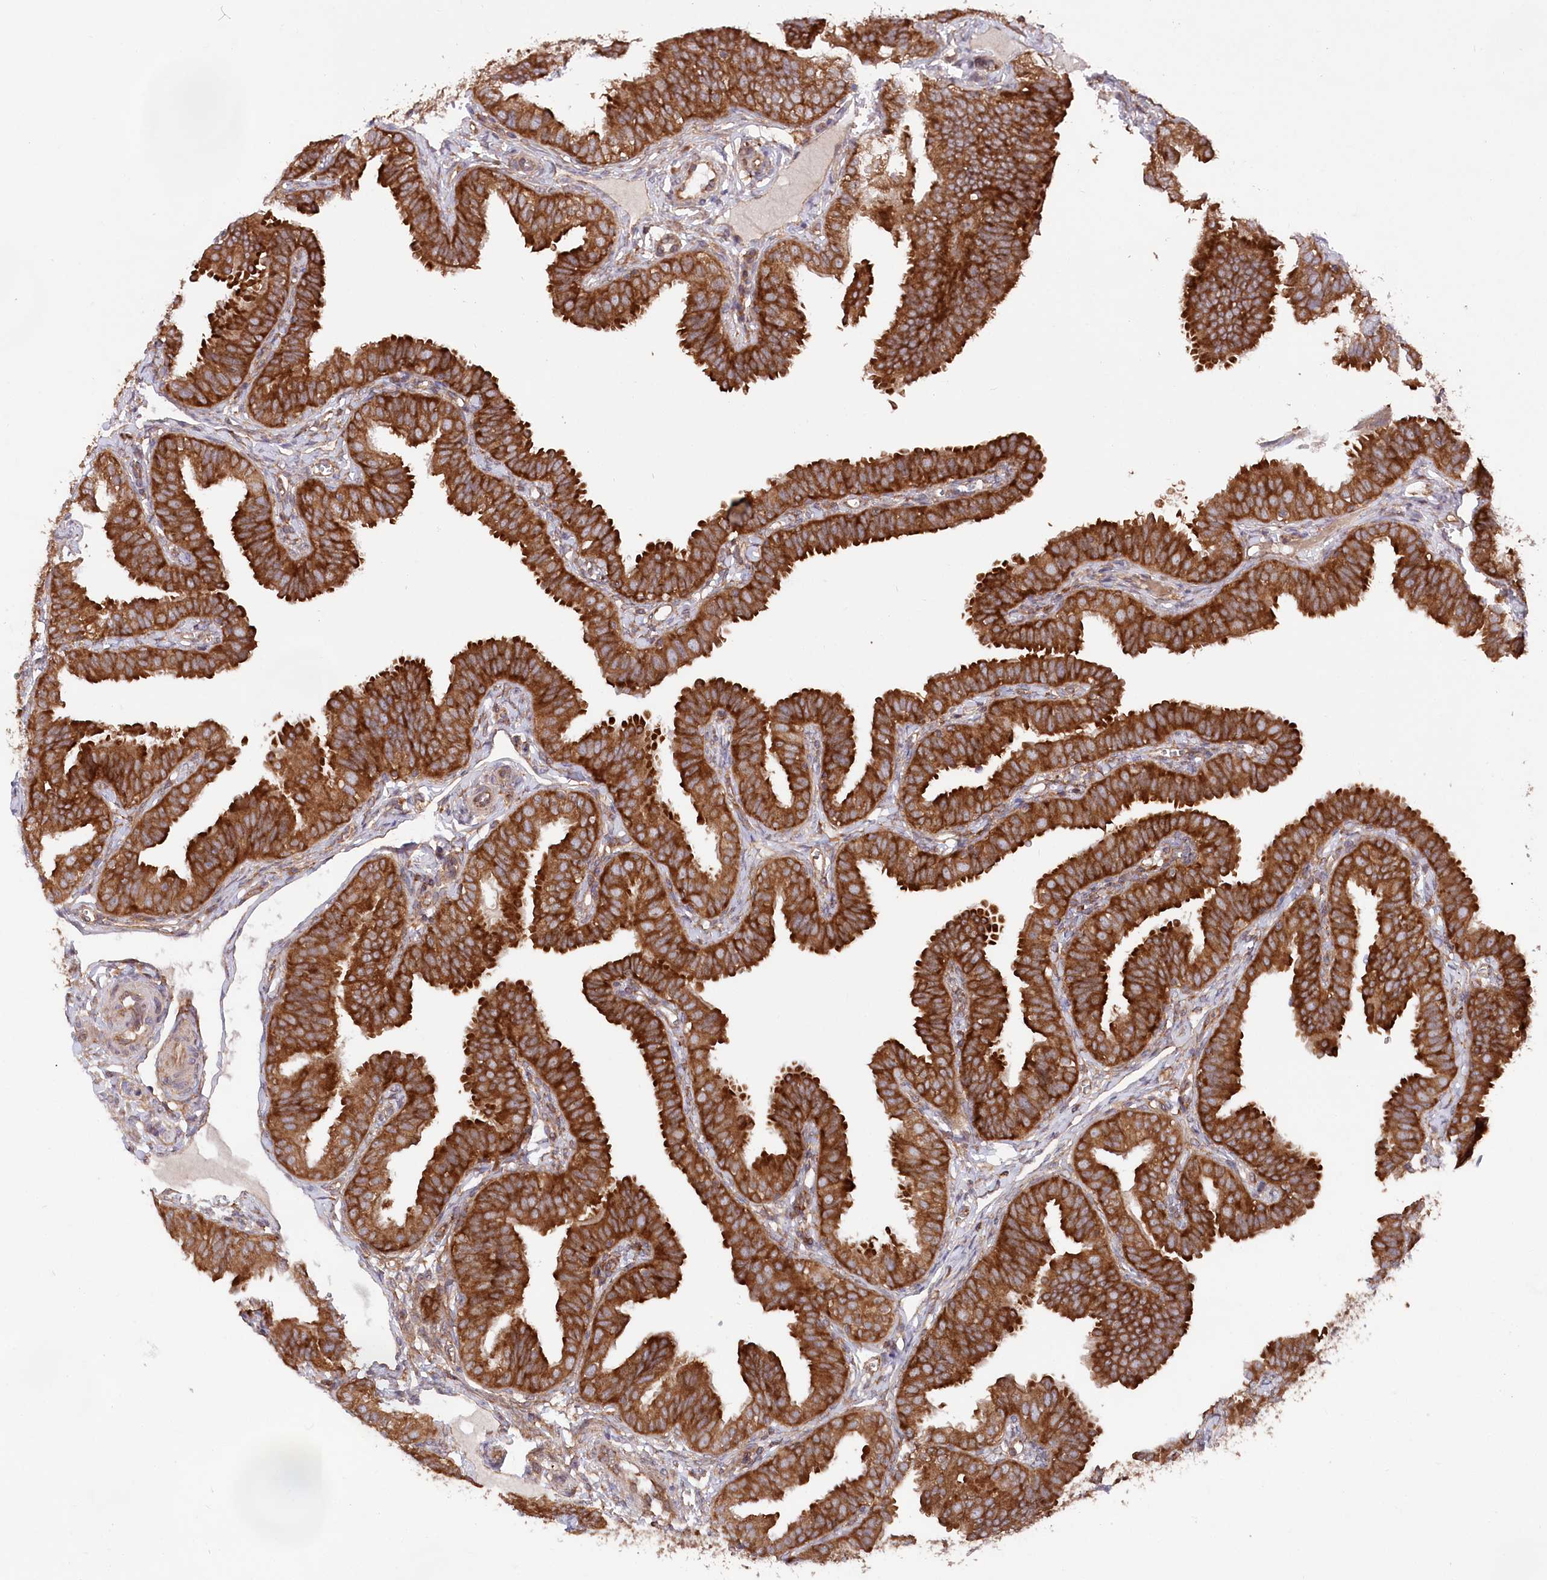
{"staining": {"intensity": "strong", "quantity": ">75%", "location": "cytoplasmic/membranous"}, "tissue": "fallopian tube", "cell_type": "Glandular cells", "image_type": "normal", "snomed": [{"axis": "morphology", "description": "Normal tissue, NOS"}, {"axis": "topography", "description": "Fallopian tube"}], "caption": "Glandular cells display high levels of strong cytoplasmic/membranous expression in approximately >75% of cells in unremarkable human fallopian tube.", "gene": "PPP1R21", "patient": {"sex": "female", "age": 35}}